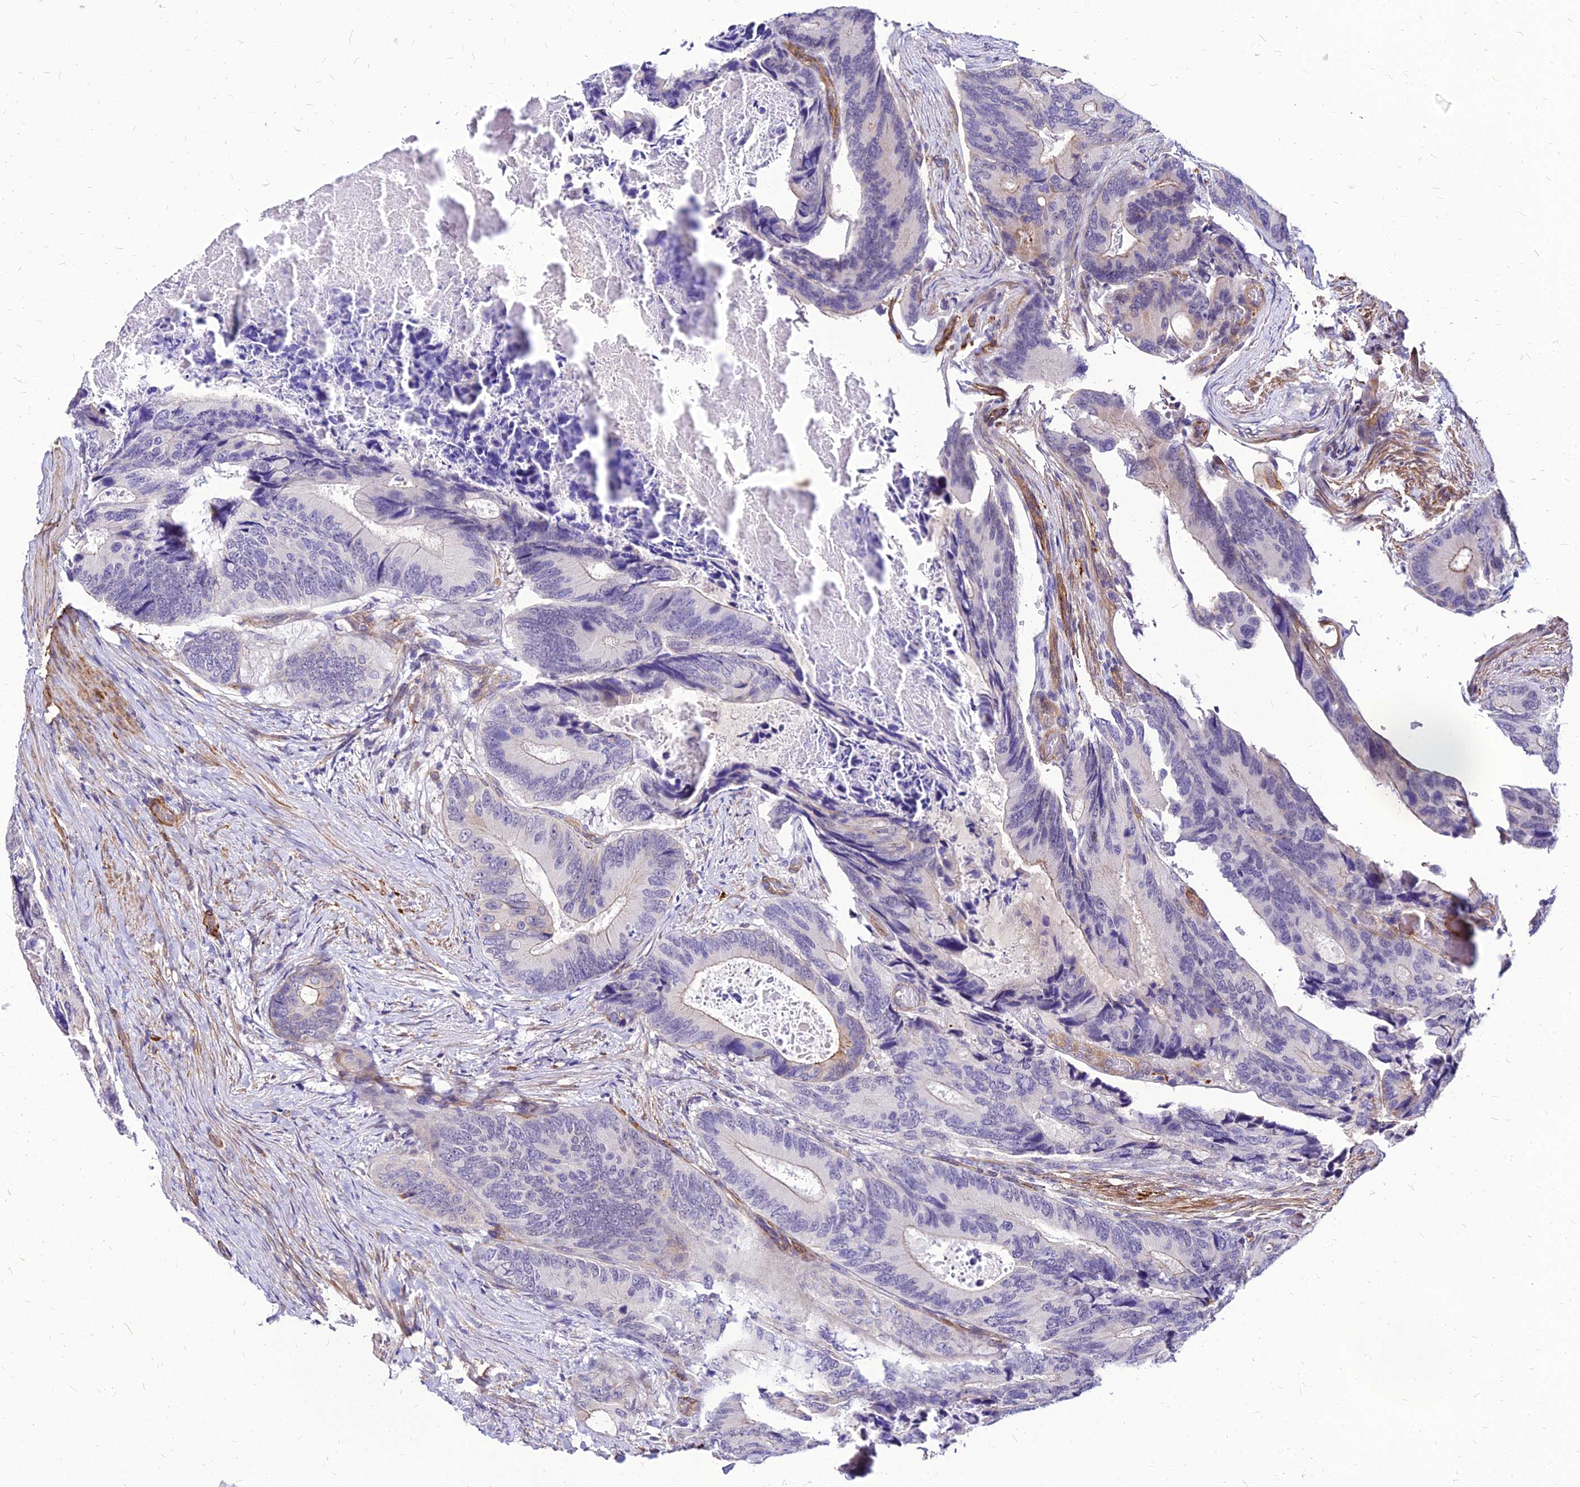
{"staining": {"intensity": "weak", "quantity": "<25%", "location": "cytoplasmic/membranous"}, "tissue": "colorectal cancer", "cell_type": "Tumor cells", "image_type": "cancer", "snomed": [{"axis": "morphology", "description": "Adenocarcinoma, NOS"}, {"axis": "topography", "description": "Colon"}], "caption": "Immunohistochemistry of colorectal adenocarcinoma reveals no positivity in tumor cells. Brightfield microscopy of IHC stained with DAB (3,3'-diaminobenzidine) (brown) and hematoxylin (blue), captured at high magnification.", "gene": "YEATS2", "patient": {"sex": "male", "age": 84}}